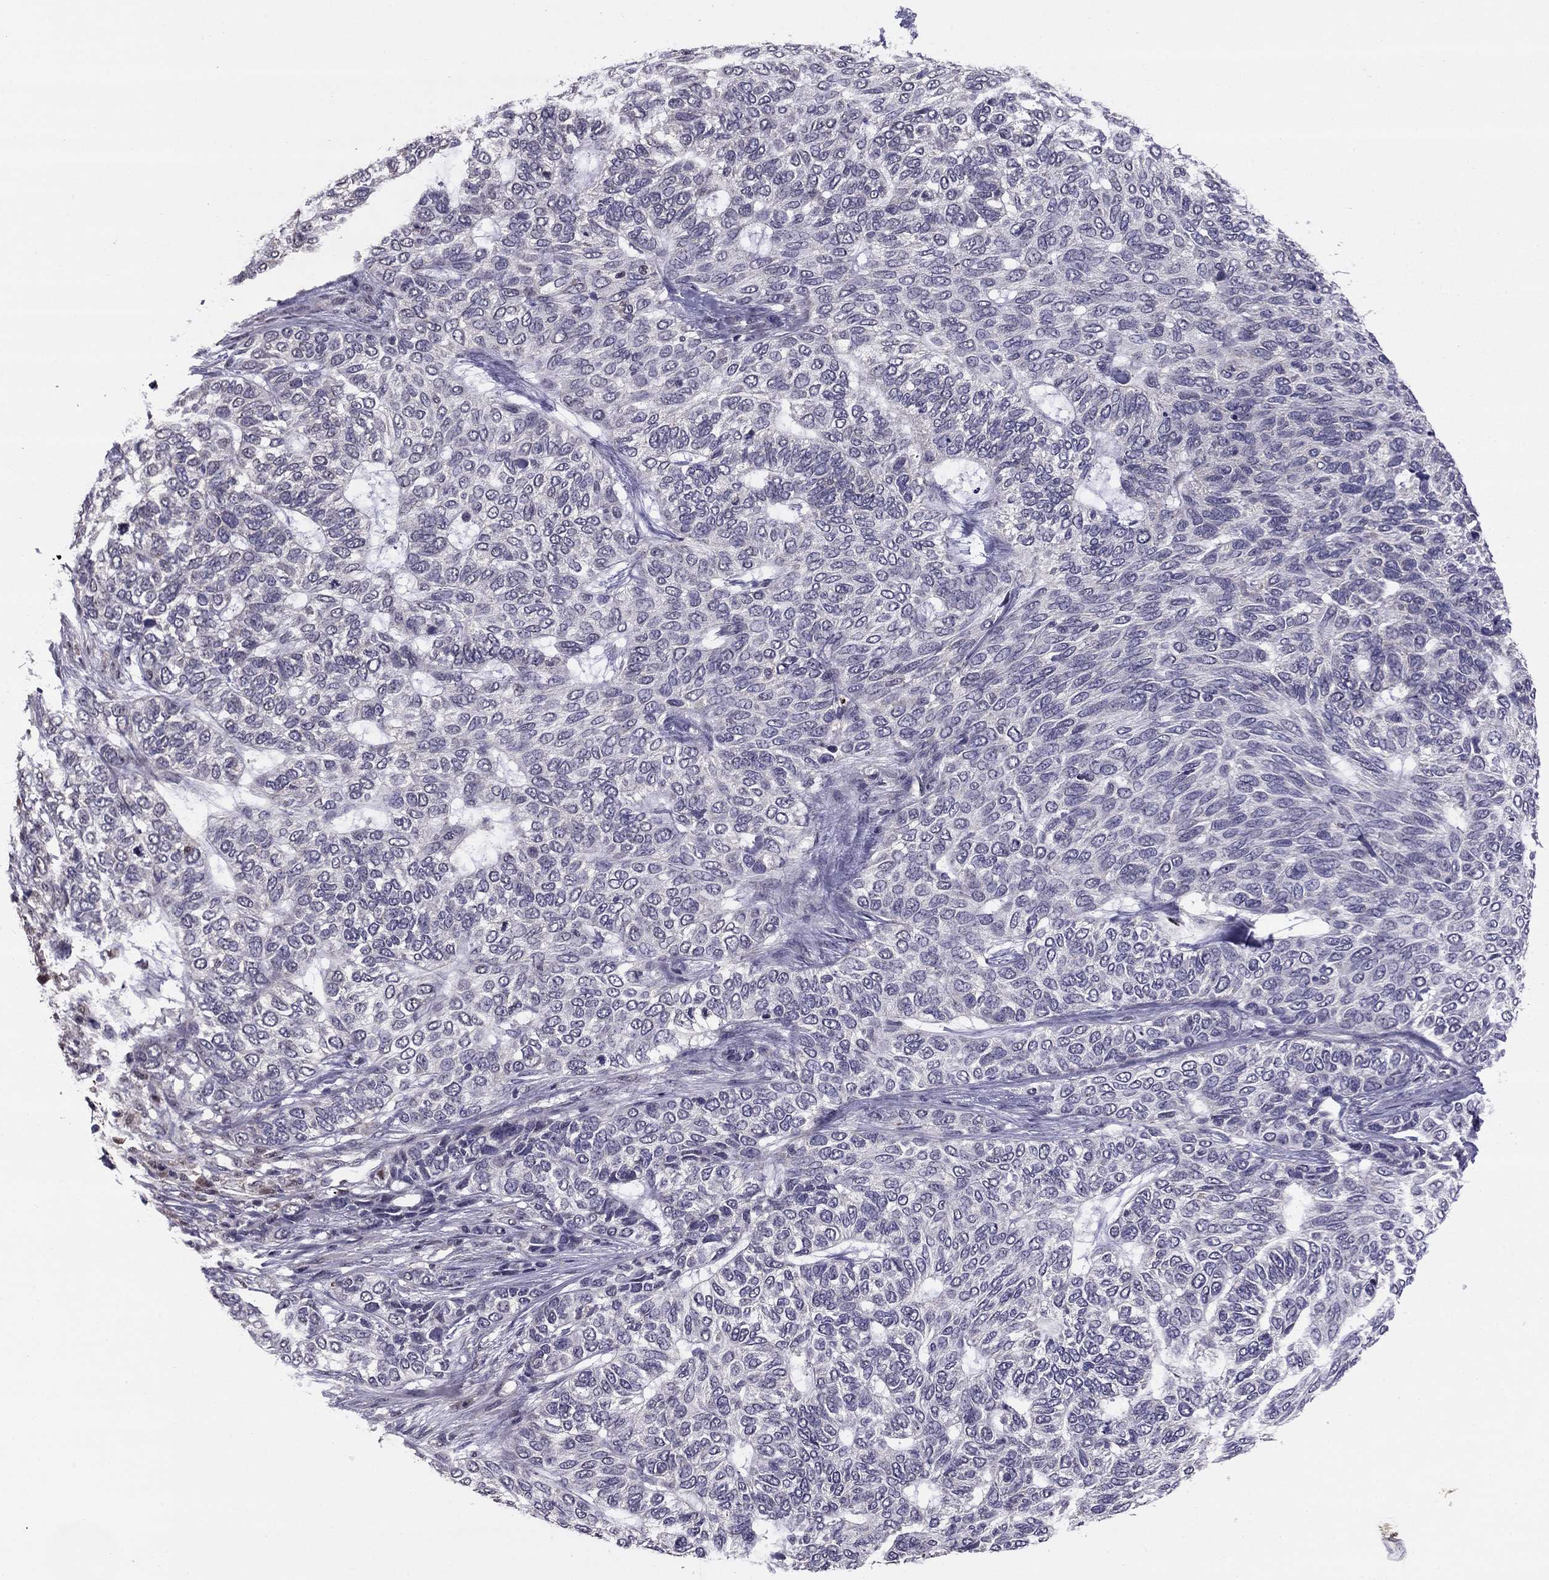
{"staining": {"intensity": "negative", "quantity": "none", "location": "none"}, "tissue": "skin cancer", "cell_type": "Tumor cells", "image_type": "cancer", "snomed": [{"axis": "morphology", "description": "Basal cell carcinoma"}, {"axis": "topography", "description": "Skin"}], "caption": "Histopathology image shows no protein positivity in tumor cells of skin cancer tissue.", "gene": "HCN1", "patient": {"sex": "female", "age": 65}}